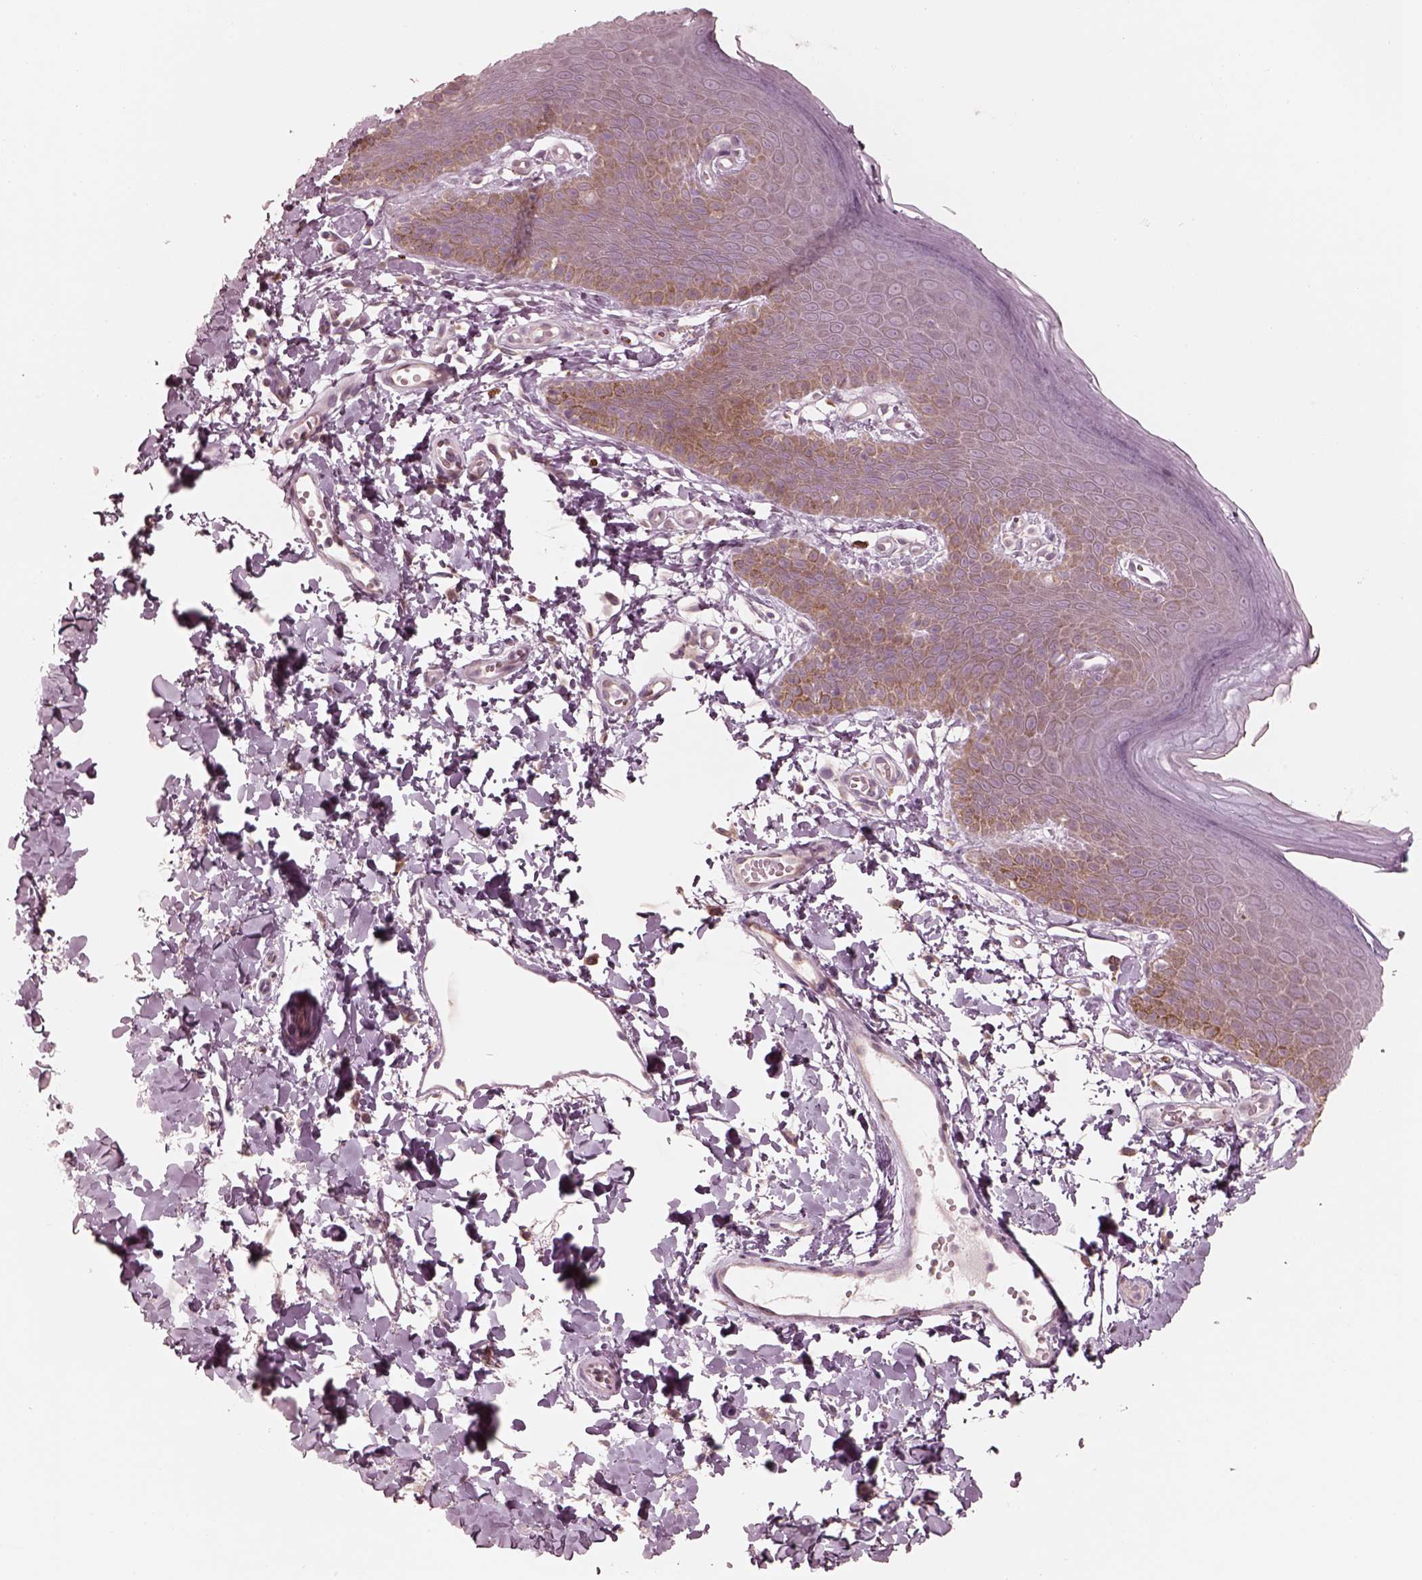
{"staining": {"intensity": "weak", "quantity": "25%-75%", "location": "cytoplasmic/membranous"}, "tissue": "skin", "cell_type": "Epidermal cells", "image_type": "normal", "snomed": [{"axis": "morphology", "description": "Normal tissue, NOS"}, {"axis": "topography", "description": "Anal"}], "caption": "An immunohistochemistry histopathology image of unremarkable tissue is shown. Protein staining in brown highlights weak cytoplasmic/membranous positivity in skin within epidermal cells. Nuclei are stained in blue.", "gene": "RAB3C", "patient": {"sex": "male", "age": 53}}